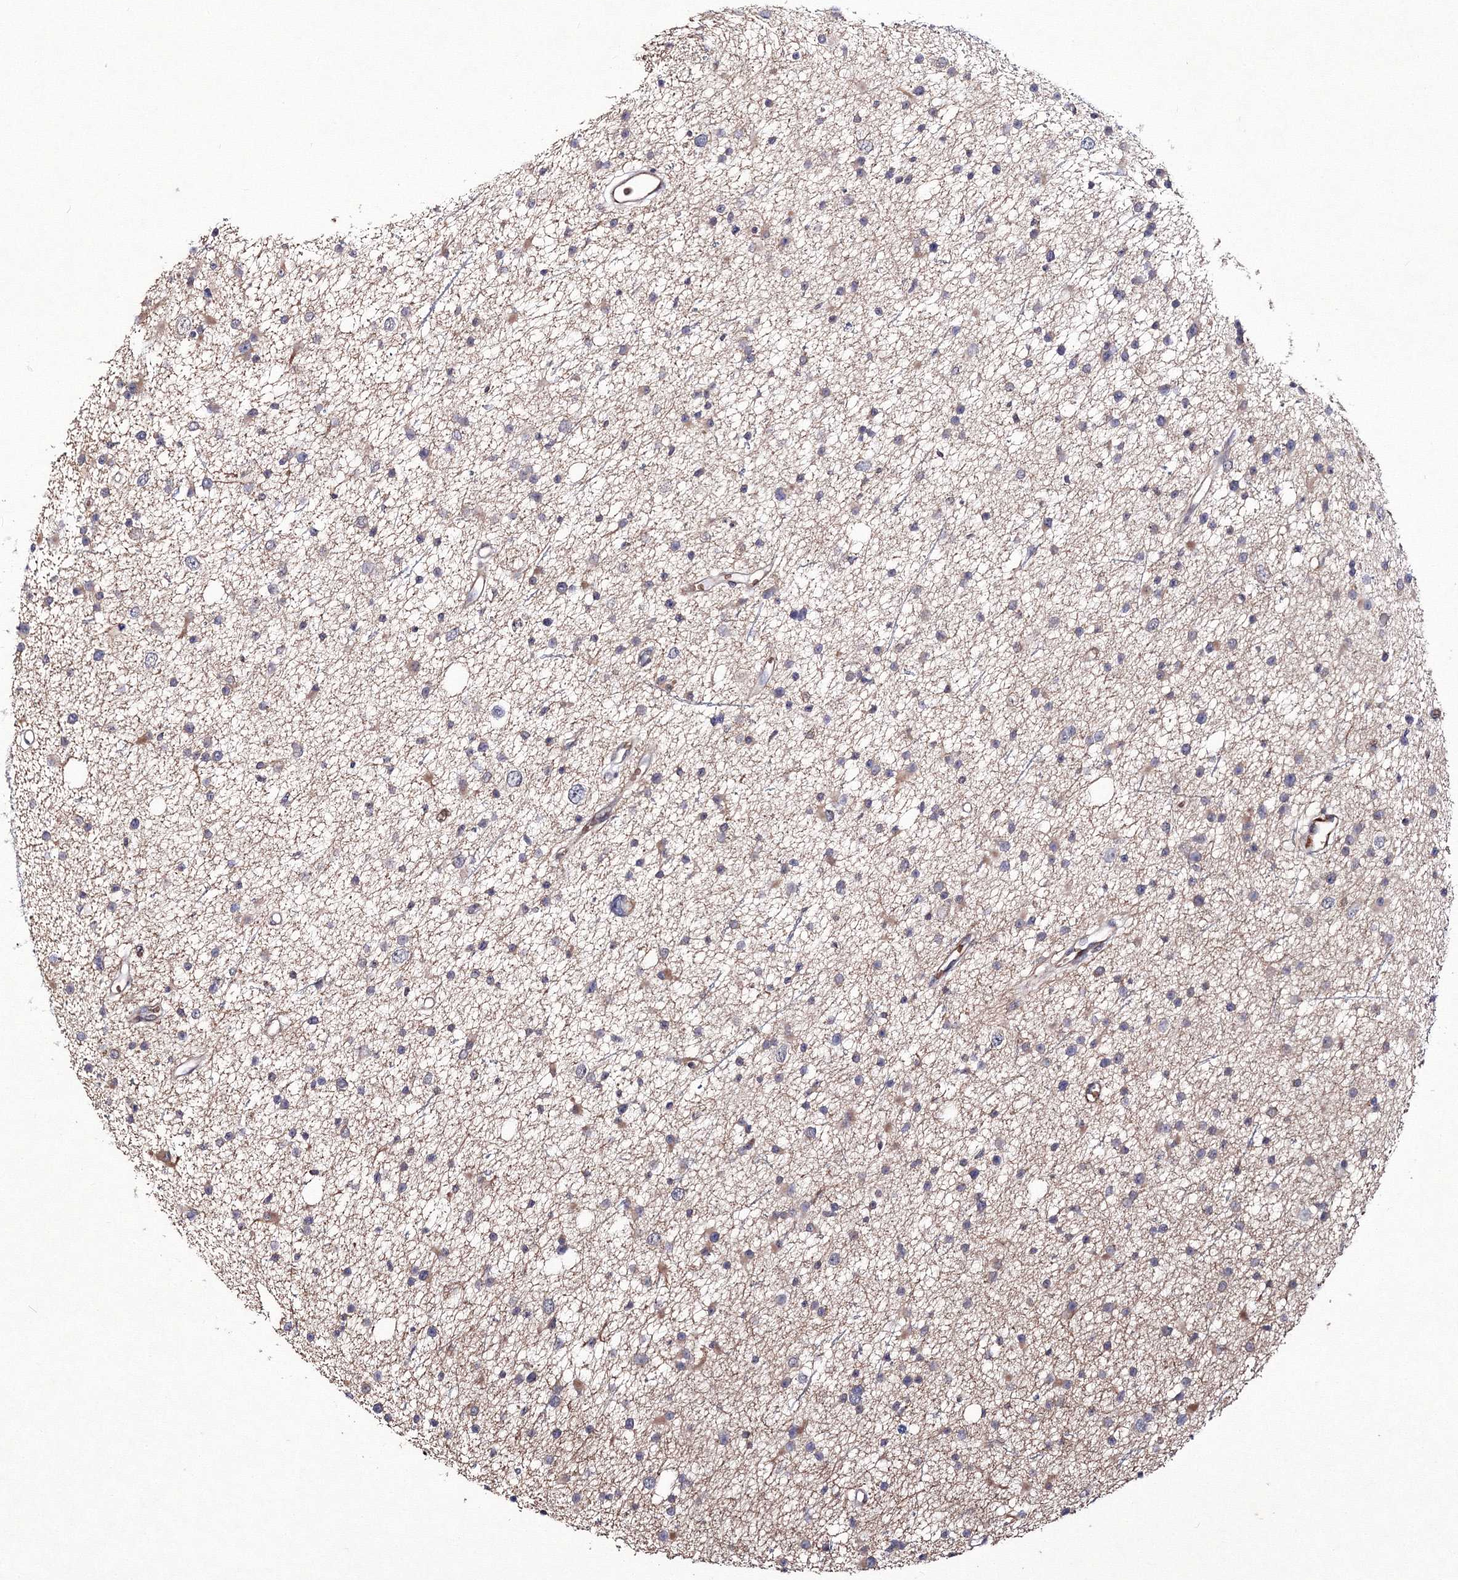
{"staining": {"intensity": "weak", "quantity": "<25%", "location": "cytoplasmic/membranous"}, "tissue": "glioma", "cell_type": "Tumor cells", "image_type": "cancer", "snomed": [{"axis": "morphology", "description": "Glioma, malignant, Low grade"}, {"axis": "topography", "description": "Cerebral cortex"}], "caption": "DAB immunohistochemical staining of human malignant low-grade glioma reveals no significant positivity in tumor cells.", "gene": "C11orf52", "patient": {"sex": "female", "age": 39}}